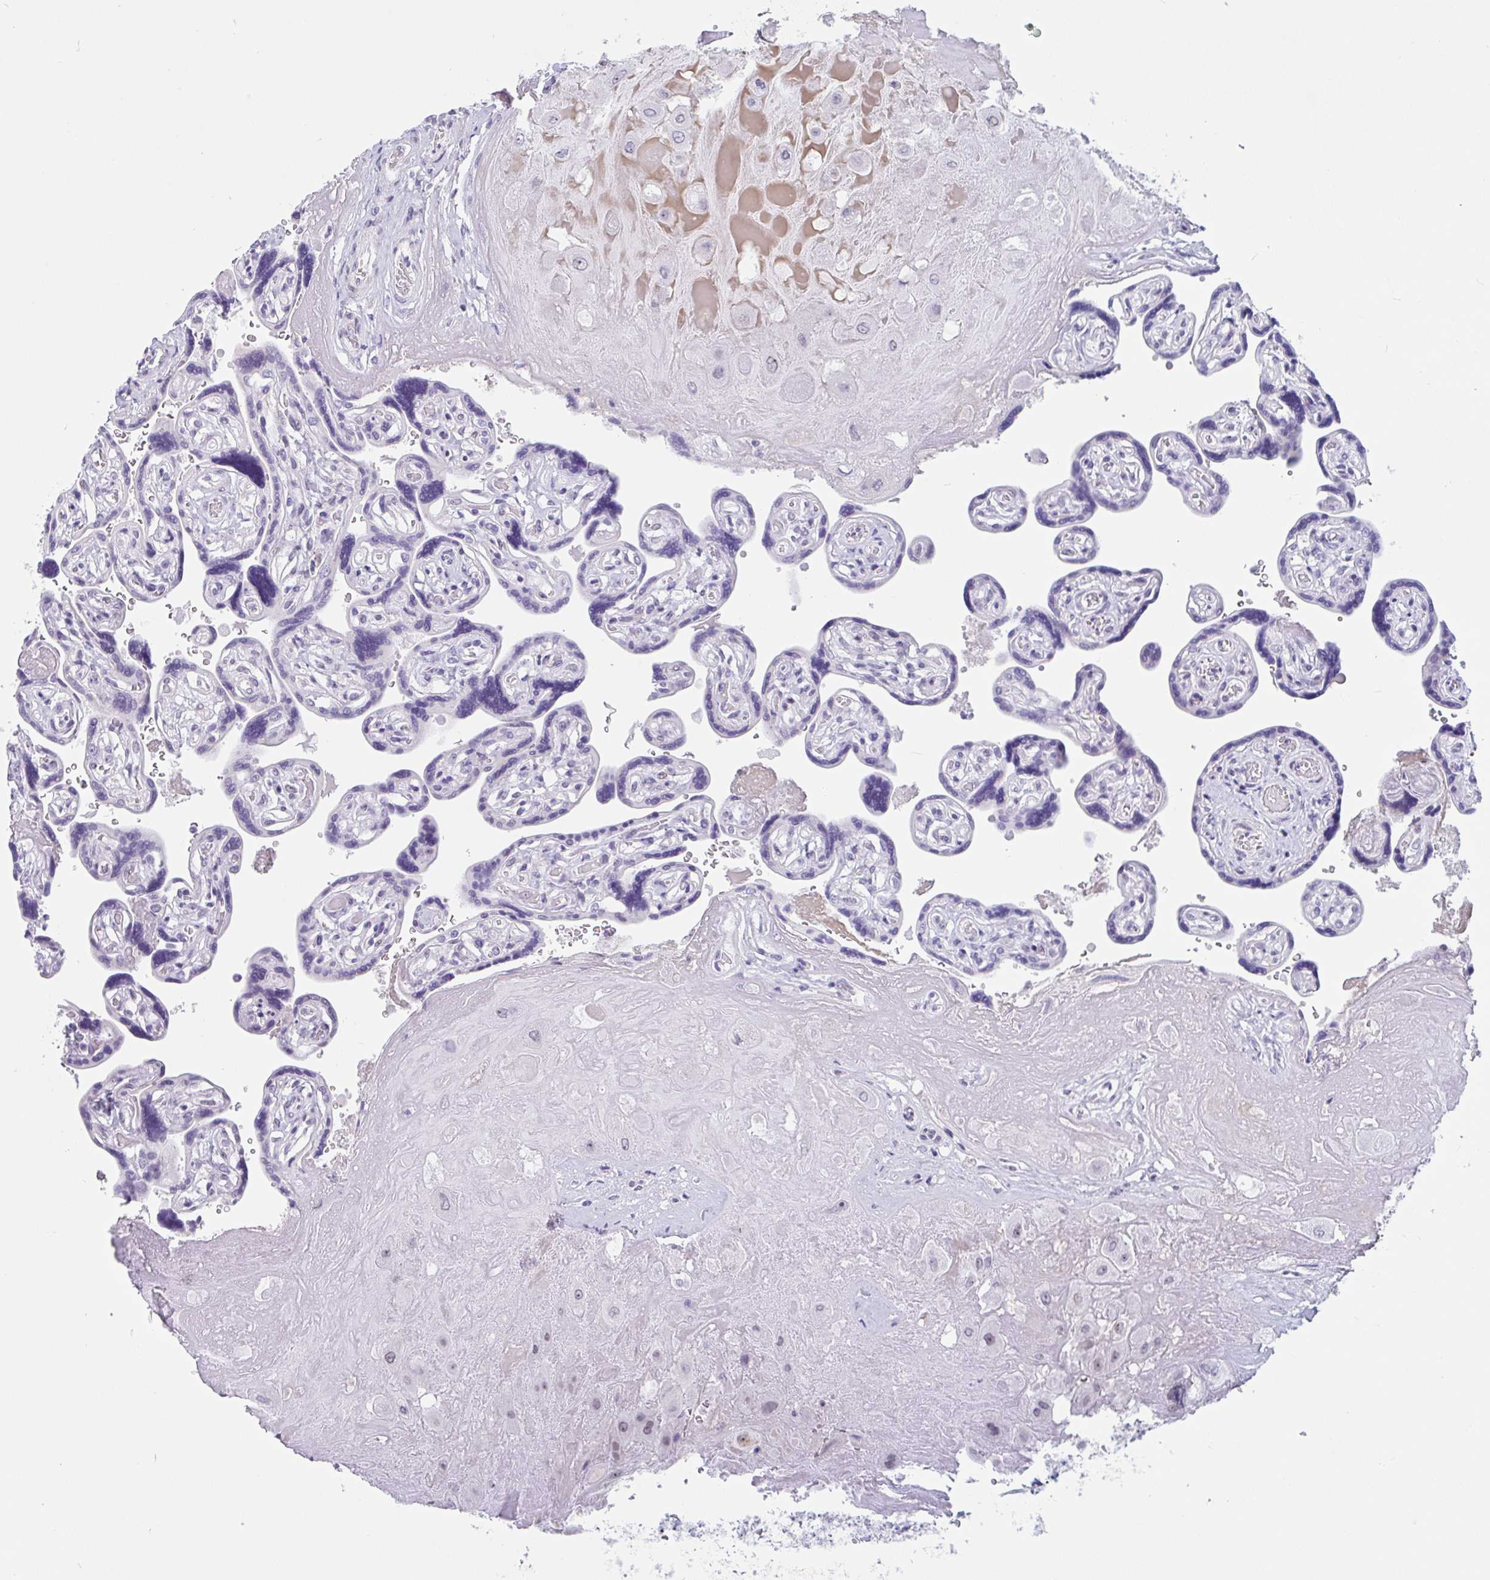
{"staining": {"intensity": "weak", "quantity": "25%-75%", "location": "nuclear"}, "tissue": "placenta", "cell_type": "Decidual cells", "image_type": "normal", "snomed": [{"axis": "morphology", "description": "Normal tissue, NOS"}, {"axis": "topography", "description": "Placenta"}], "caption": "DAB immunohistochemical staining of unremarkable human placenta displays weak nuclear protein positivity in about 25%-75% of decidual cells.", "gene": "LENG9", "patient": {"sex": "female", "age": 32}}